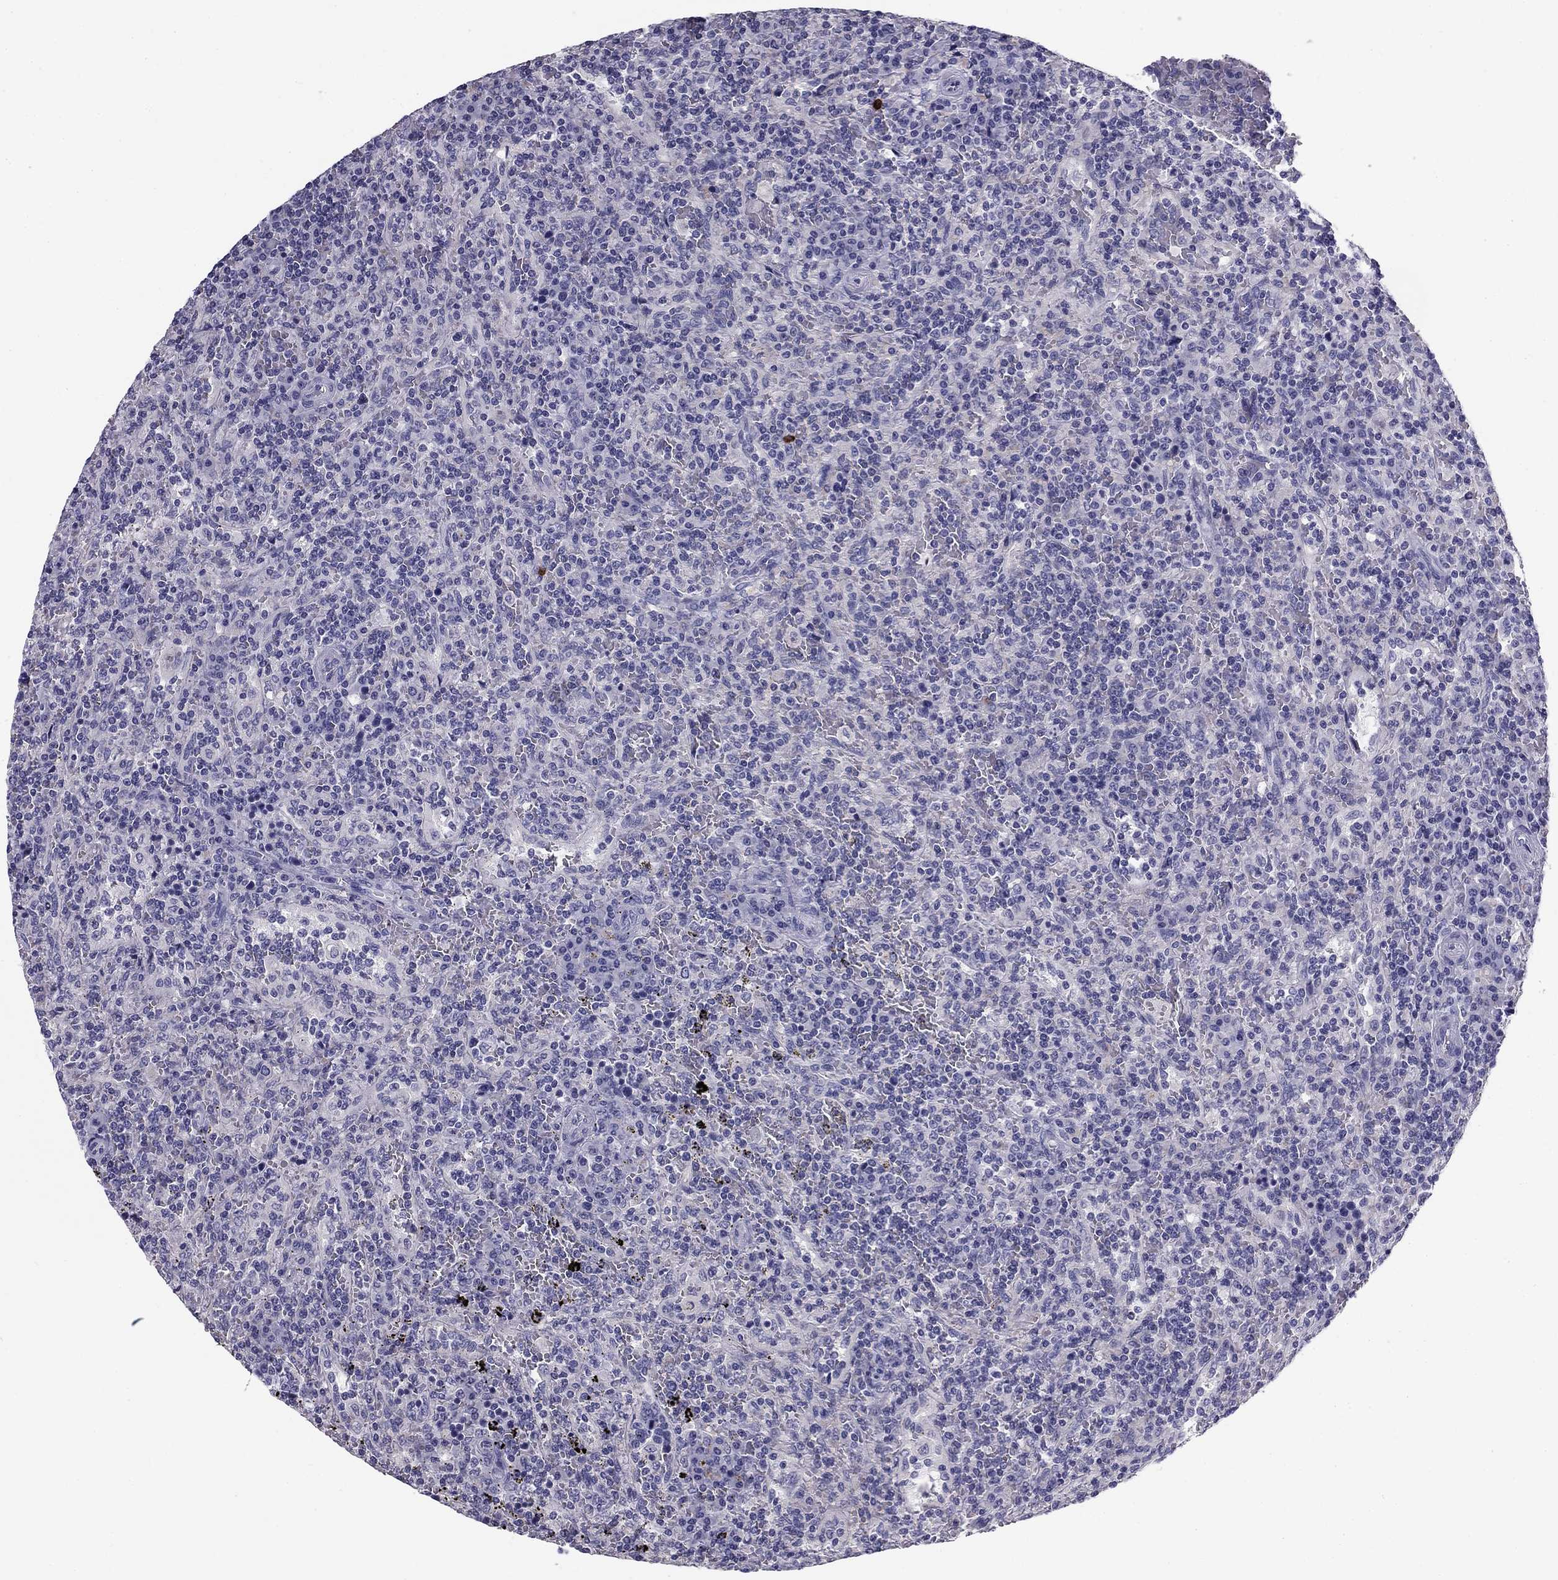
{"staining": {"intensity": "negative", "quantity": "none", "location": "none"}, "tissue": "lymphoma", "cell_type": "Tumor cells", "image_type": "cancer", "snomed": [{"axis": "morphology", "description": "Malignant lymphoma, non-Hodgkin's type, Low grade"}, {"axis": "topography", "description": "Spleen"}], "caption": "The micrograph shows no significant staining in tumor cells of low-grade malignant lymphoma, non-Hodgkin's type.", "gene": "FLNC", "patient": {"sex": "male", "age": 62}}